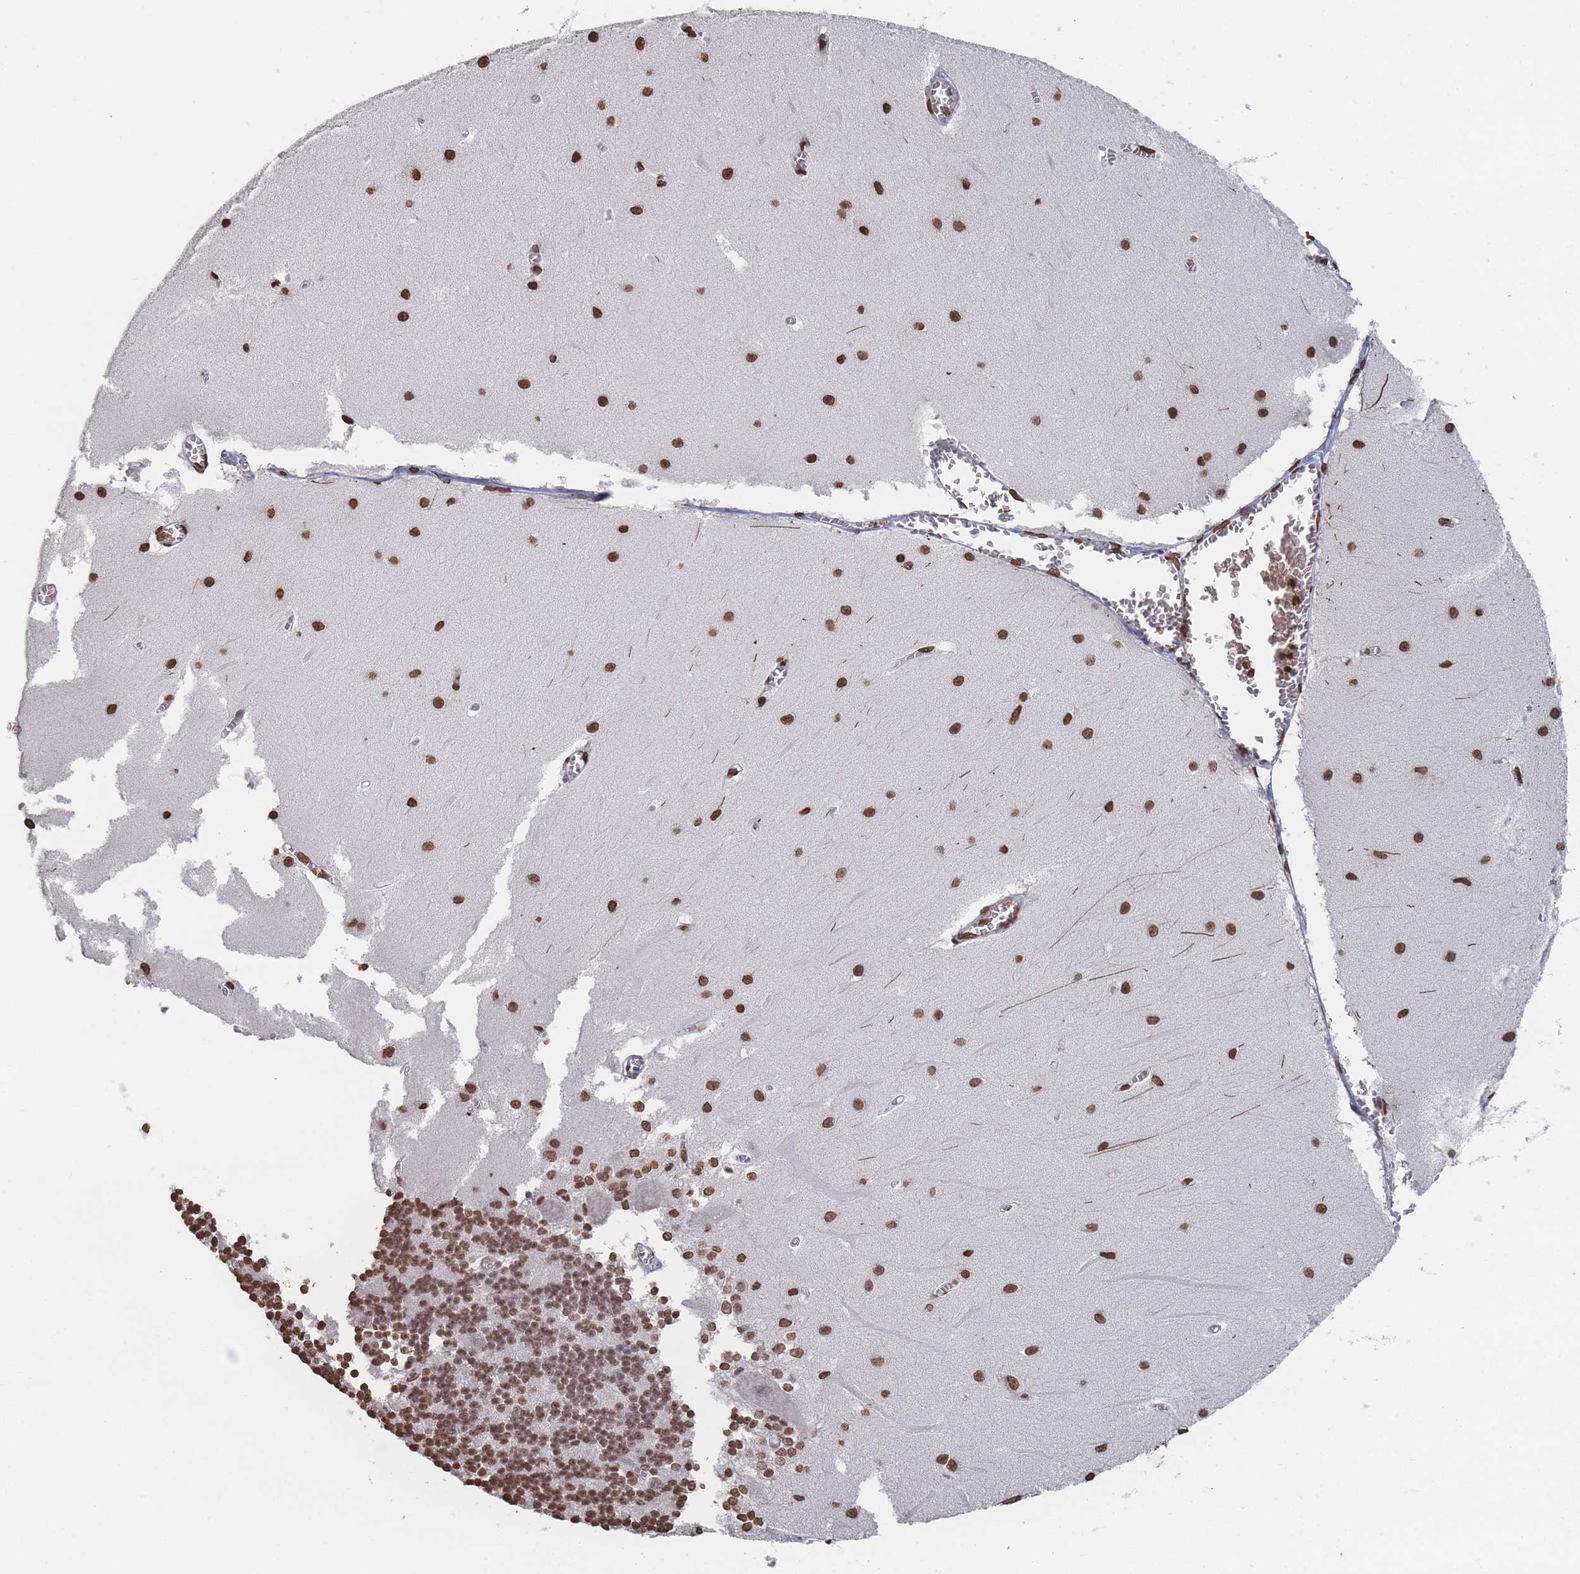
{"staining": {"intensity": "moderate", "quantity": ">75%", "location": "nuclear"}, "tissue": "cerebellum", "cell_type": "Cells in granular layer", "image_type": "normal", "snomed": [{"axis": "morphology", "description": "Normal tissue, NOS"}, {"axis": "topography", "description": "Cerebellum"}], "caption": "A high-resolution histopathology image shows immunohistochemistry (IHC) staining of unremarkable cerebellum, which shows moderate nuclear positivity in approximately >75% of cells in granular layer.", "gene": "PLEKHG5", "patient": {"sex": "male", "age": 37}}